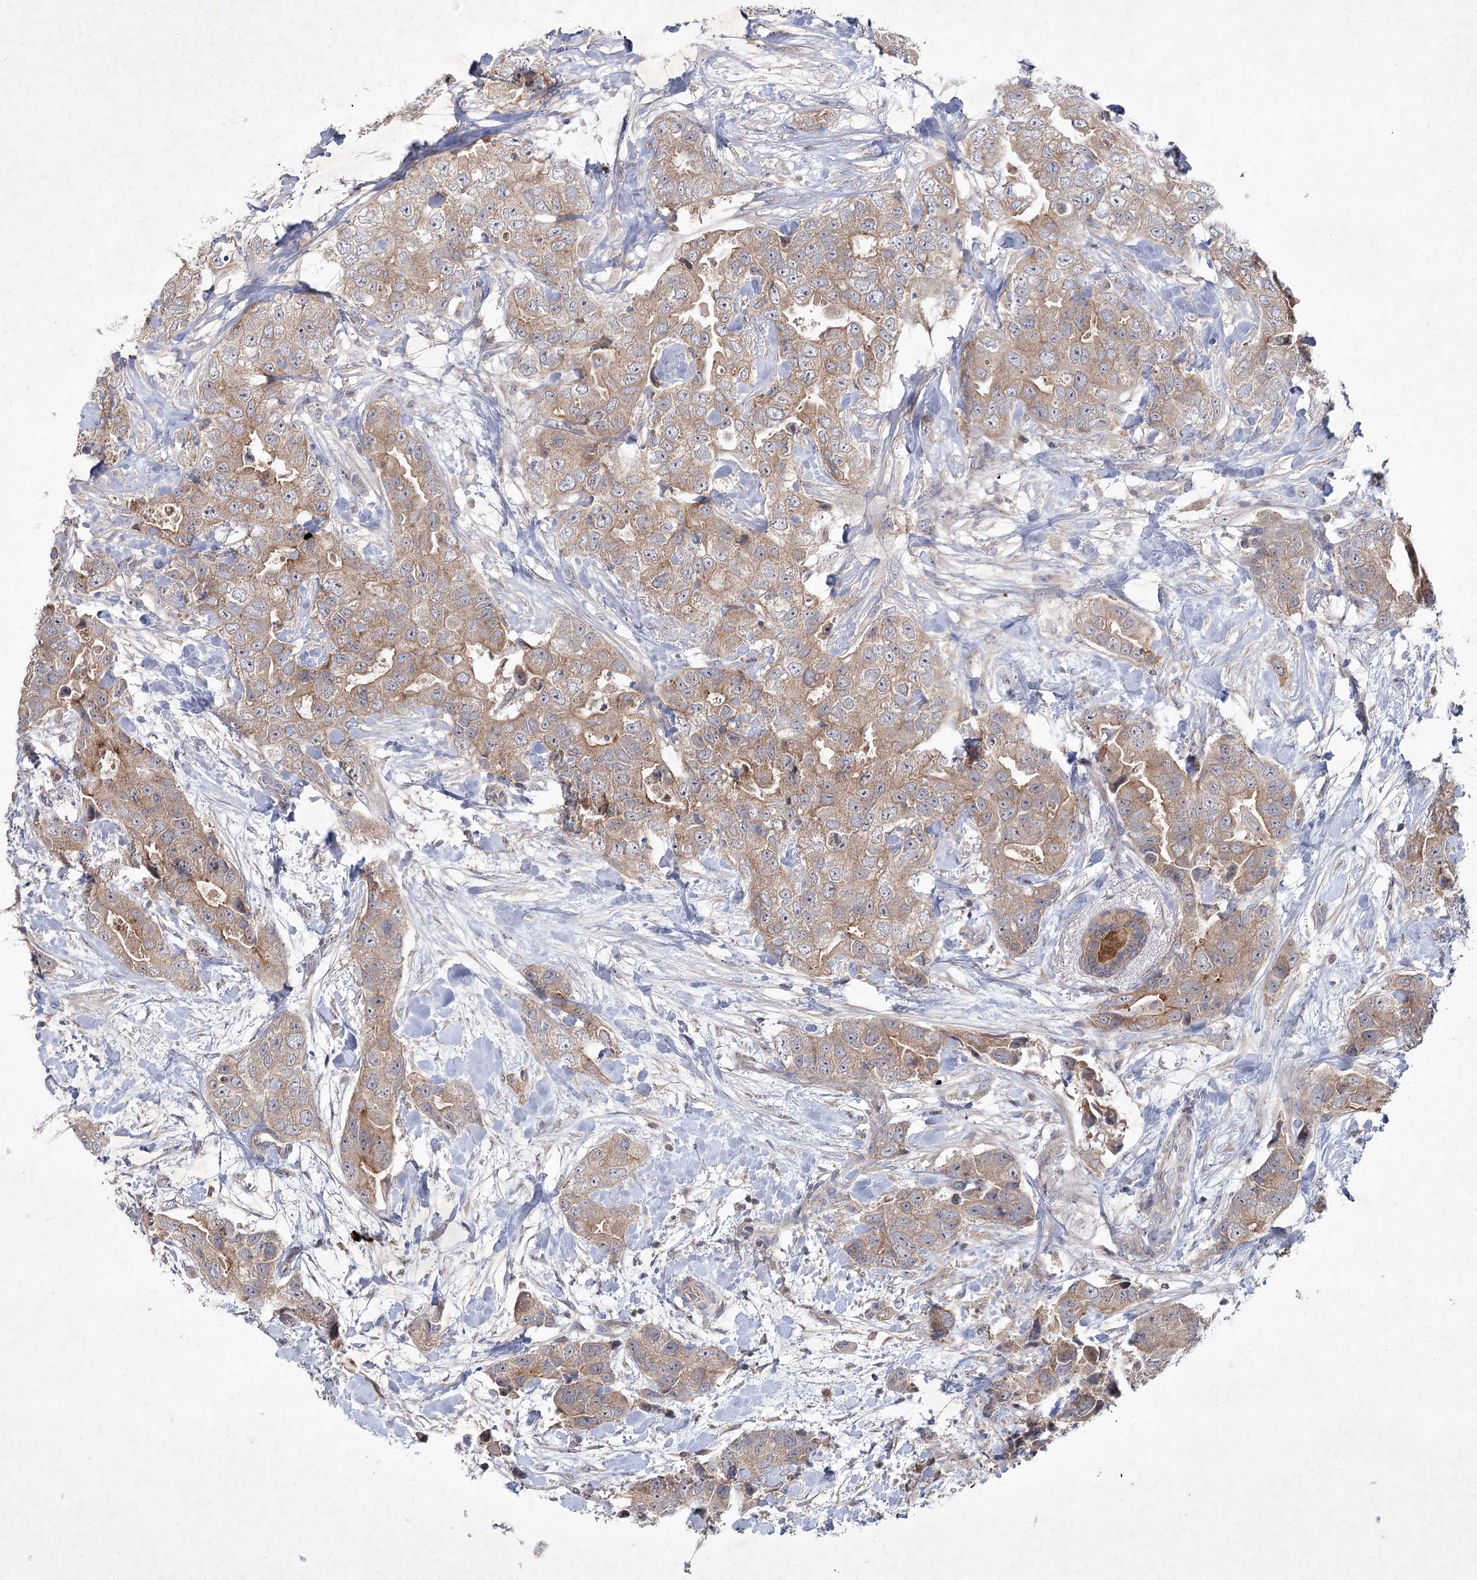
{"staining": {"intensity": "moderate", "quantity": ">75%", "location": "cytoplasmic/membranous"}, "tissue": "breast cancer", "cell_type": "Tumor cells", "image_type": "cancer", "snomed": [{"axis": "morphology", "description": "Duct carcinoma"}, {"axis": "topography", "description": "Breast"}], "caption": "An image of human breast cancer (invasive ductal carcinoma) stained for a protein displays moderate cytoplasmic/membranous brown staining in tumor cells.", "gene": "MAP3K13", "patient": {"sex": "female", "age": 62}}